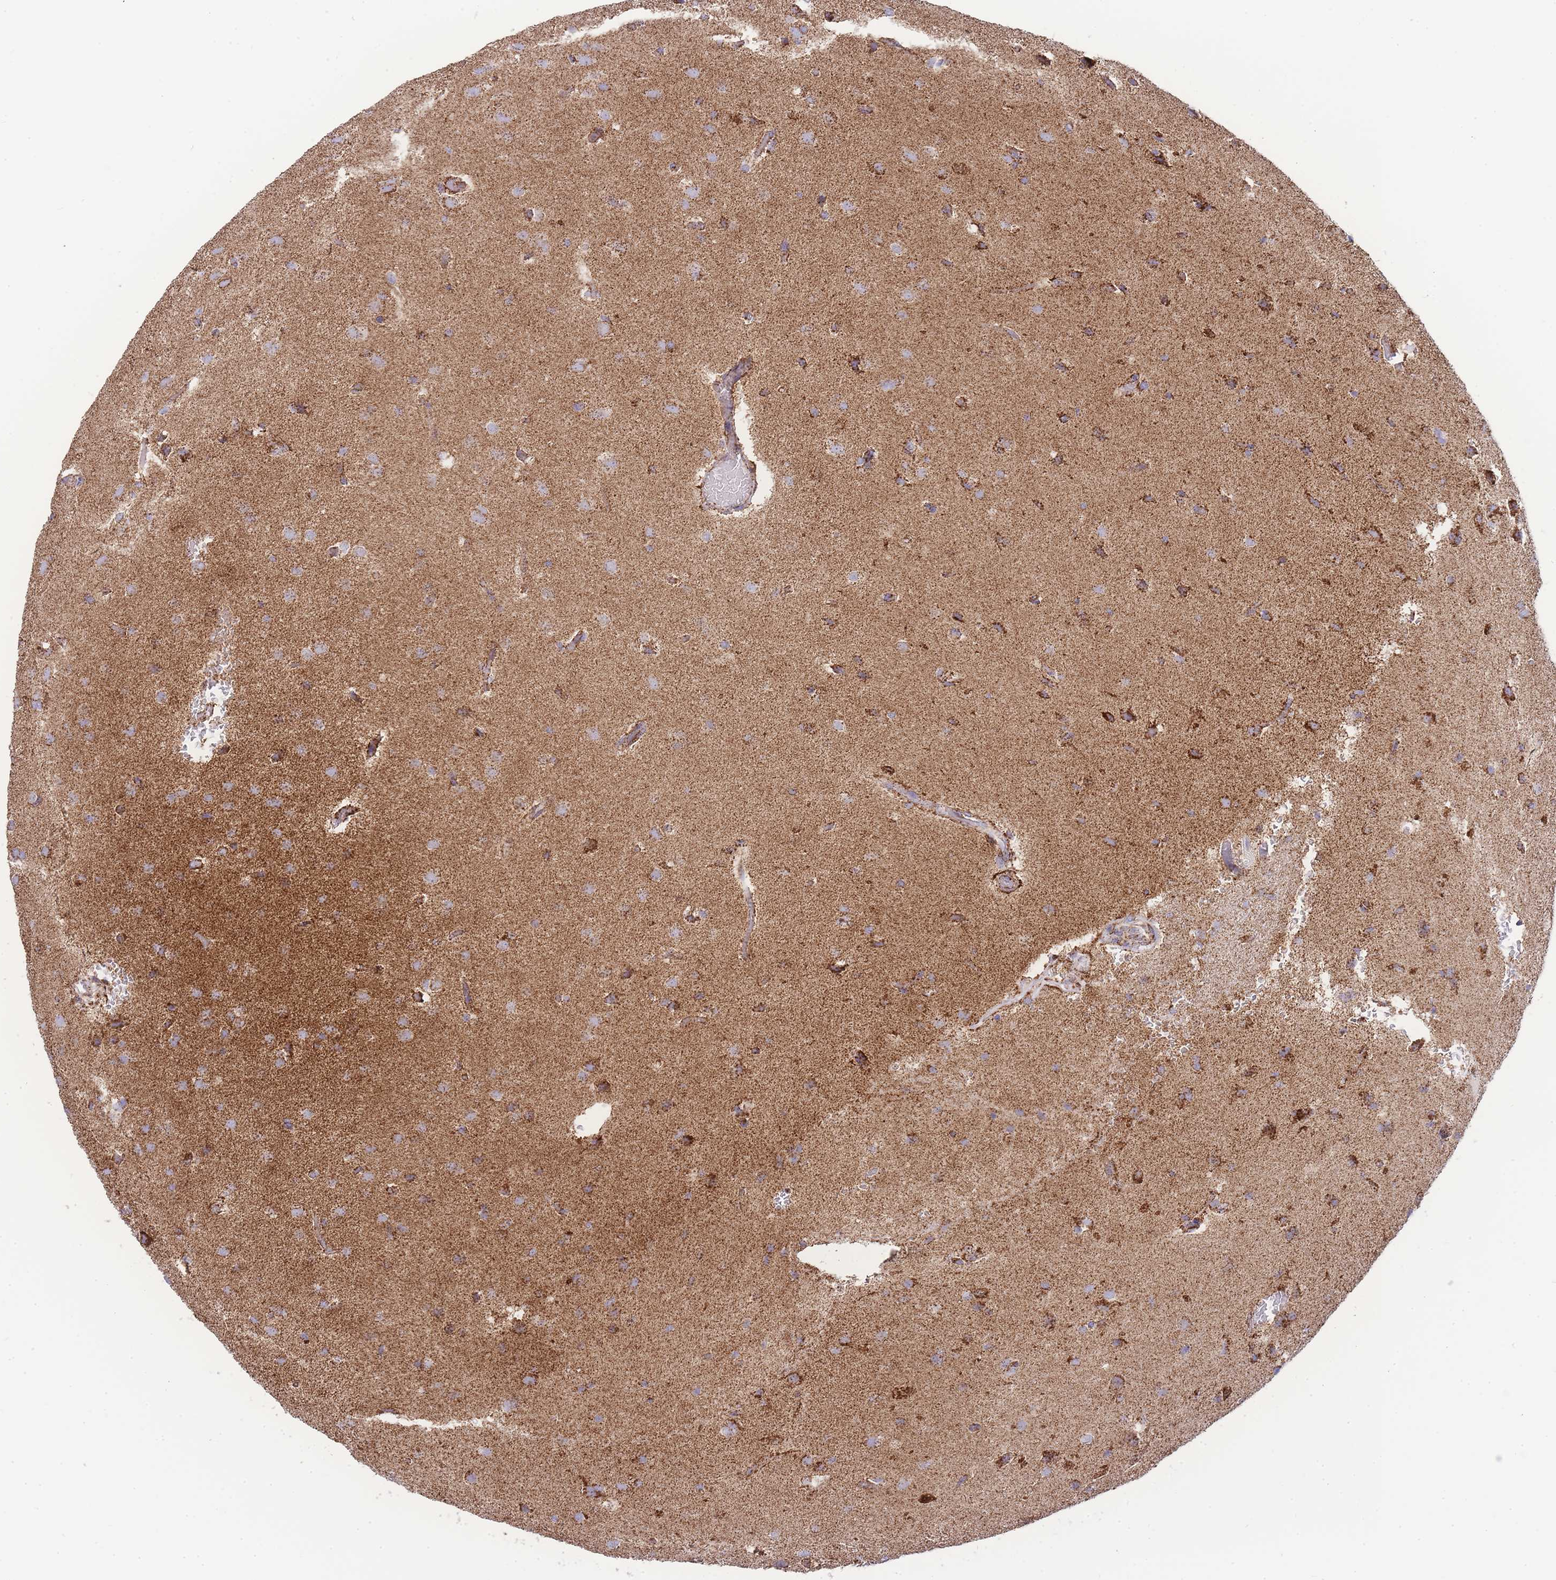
{"staining": {"intensity": "moderate", "quantity": ">75%", "location": "cytoplasmic/membranous"}, "tissue": "glioma", "cell_type": "Tumor cells", "image_type": "cancer", "snomed": [{"axis": "morphology", "description": "Glioma, malignant, High grade"}, {"axis": "topography", "description": "Brain"}], "caption": "This micrograph demonstrates IHC staining of human glioma, with medium moderate cytoplasmic/membranous staining in approximately >75% of tumor cells.", "gene": "GSTM1", "patient": {"sex": "female", "age": 50}}